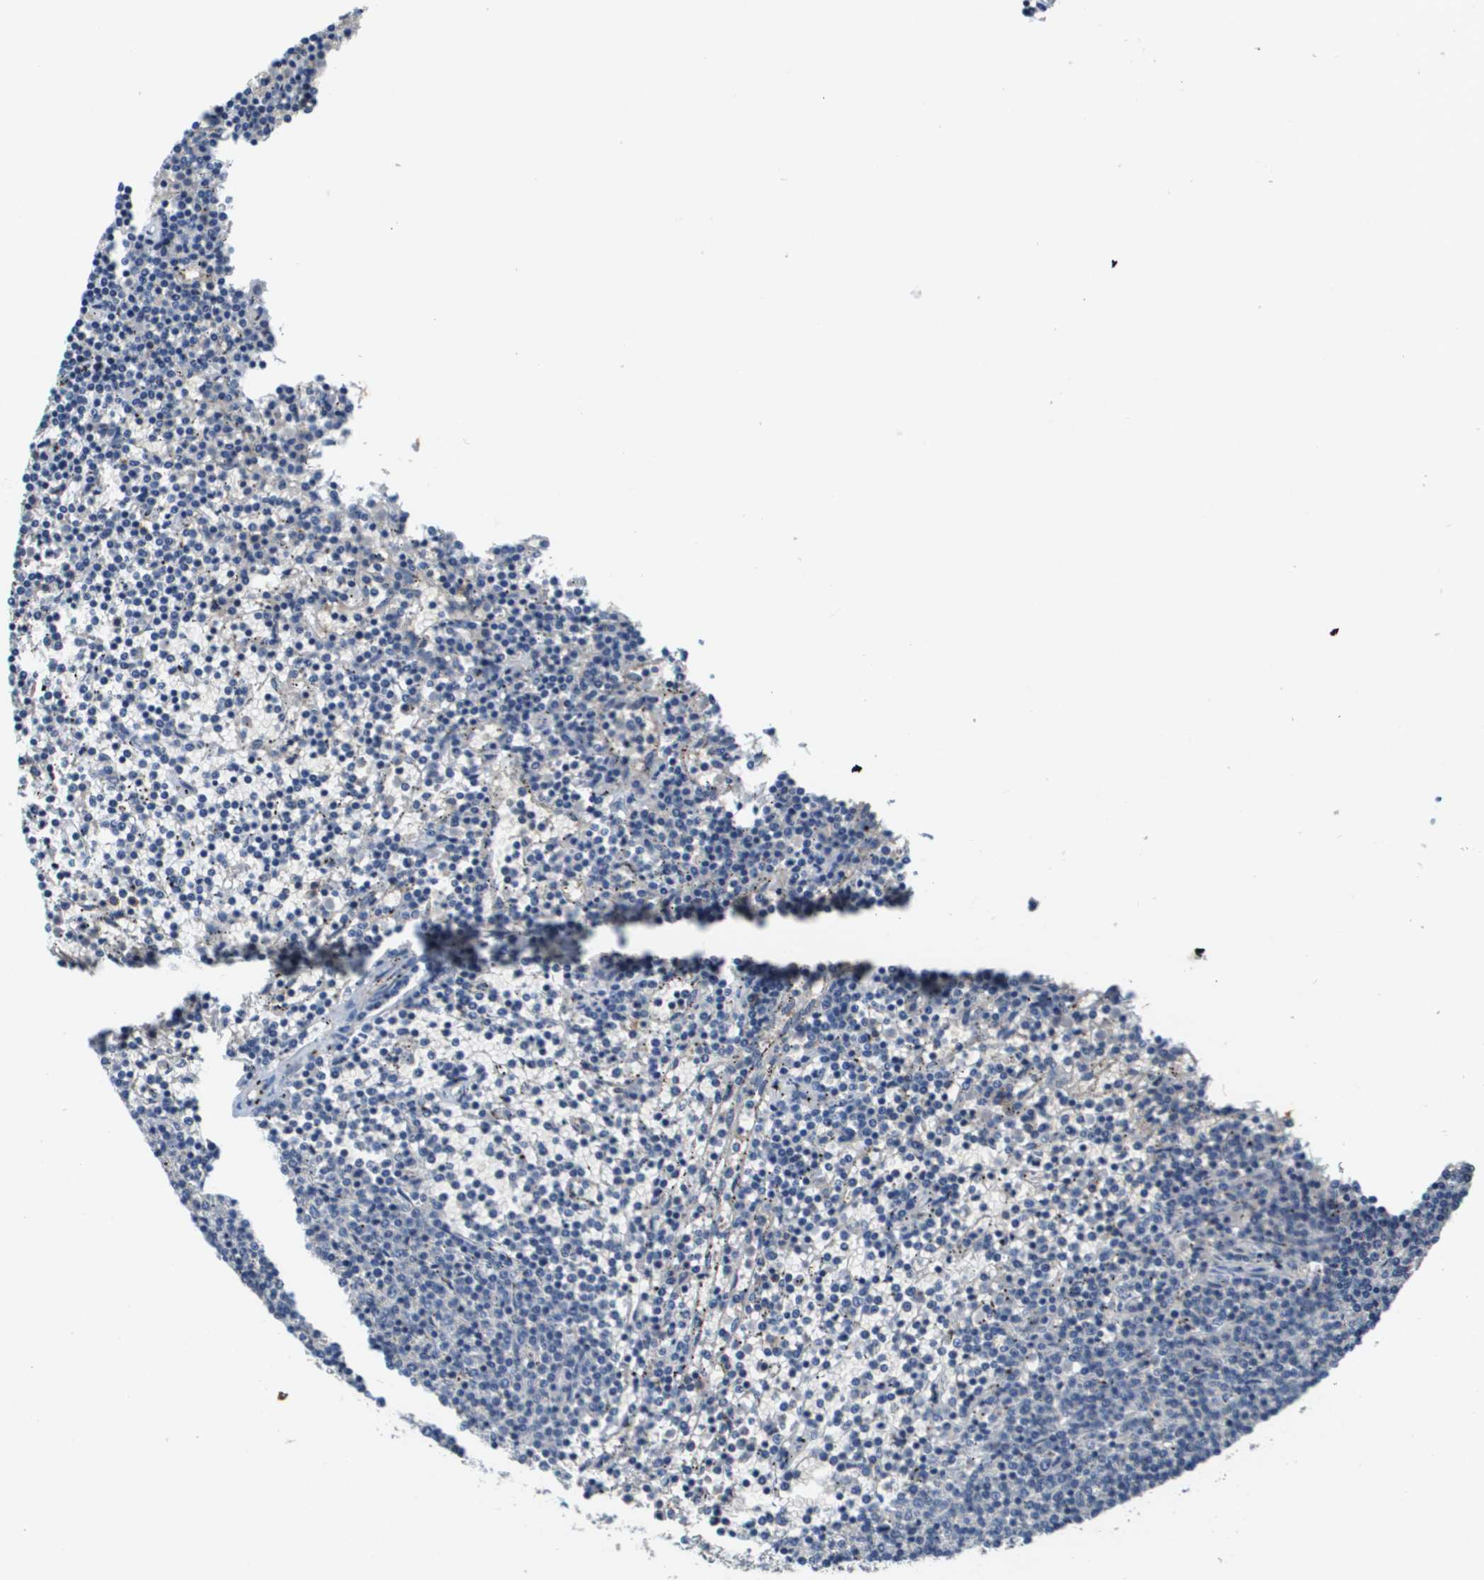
{"staining": {"intensity": "negative", "quantity": "none", "location": "none"}, "tissue": "lymphoma", "cell_type": "Tumor cells", "image_type": "cancer", "snomed": [{"axis": "morphology", "description": "Malignant lymphoma, non-Hodgkin's type, Low grade"}, {"axis": "topography", "description": "Spleen"}], "caption": "This is an immunohistochemistry (IHC) micrograph of human lymphoma. There is no staining in tumor cells.", "gene": "SLC16A3", "patient": {"sex": "female", "age": 50}}